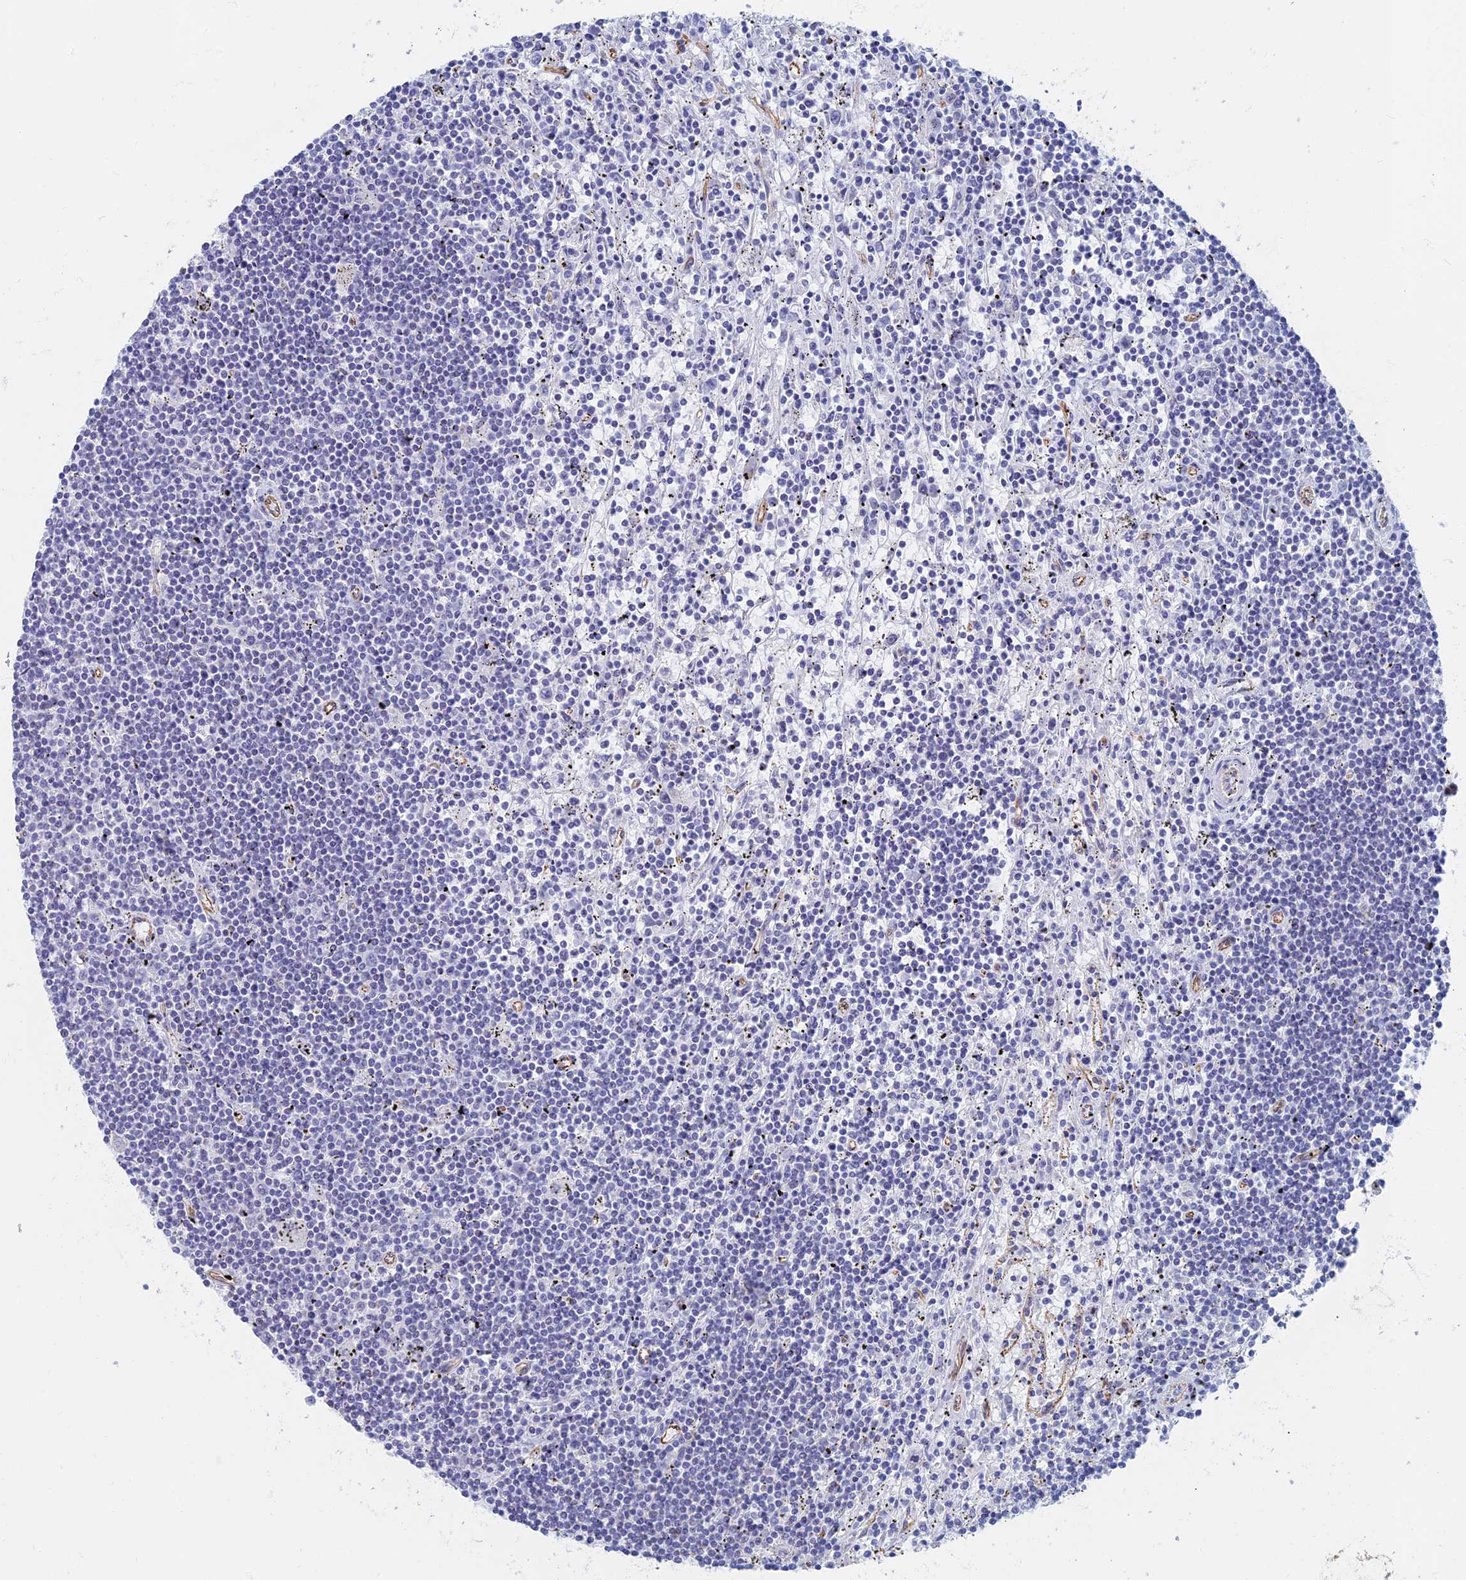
{"staining": {"intensity": "negative", "quantity": "none", "location": "none"}, "tissue": "lymphoma", "cell_type": "Tumor cells", "image_type": "cancer", "snomed": [{"axis": "morphology", "description": "Malignant lymphoma, non-Hodgkin's type, Low grade"}, {"axis": "topography", "description": "Spleen"}], "caption": "Tumor cells are negative for protein expression in human low-grade malignant lymphoma, non-Hodgkin's type. (DAB IHC with hematoxylin counter stain).", "gene": "RMC1", "patient": {"sex": "male", "age": 76}}